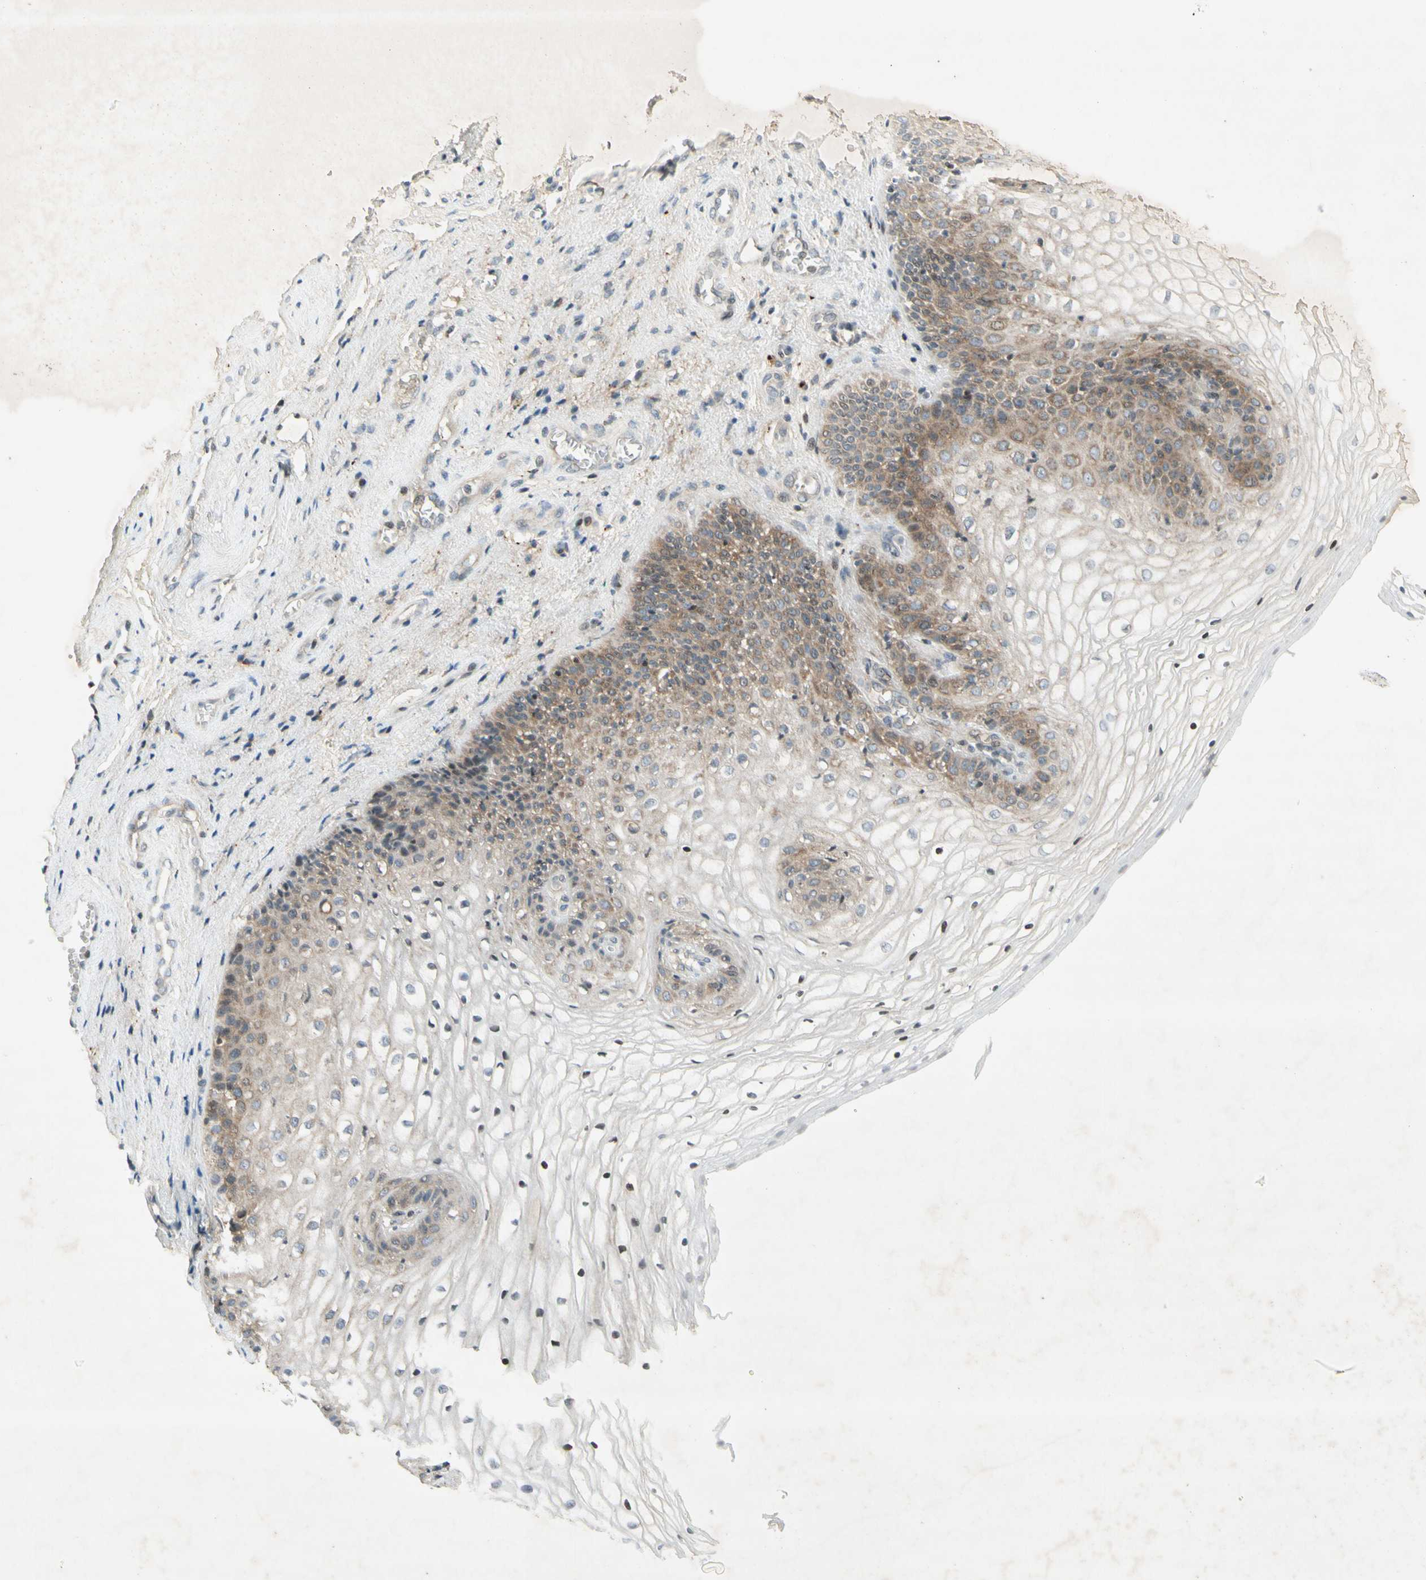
{"staining": {"intensity": "moderate", "quantity": "<25%", "location": "cytoplasmic/membranous"}, "tissue": "vagina", "cell_type": "Squamous epithelial cells", "image_type": "normal", "snomed": [{"axis": "morphology", "description": "Normal tissue, NOS"}, {"axis": "topography", "description": "Vagina"}], "caption": "Immunohistochemistry staining of unremarkable vagina, which displays low levels of moderate cytoplasmic/membranous staining in about <25% of squamous epithelial cells indicating moderate cytoplasmic/membranous protein staining. The staining was performed using DAB (3,3'-diaminobenzidine) (brown) for protein detection and nuclei were counterstained in hematoxylin (blue).", "gene": "ETF1", "patient": {"sex": "female", "age": 34}}